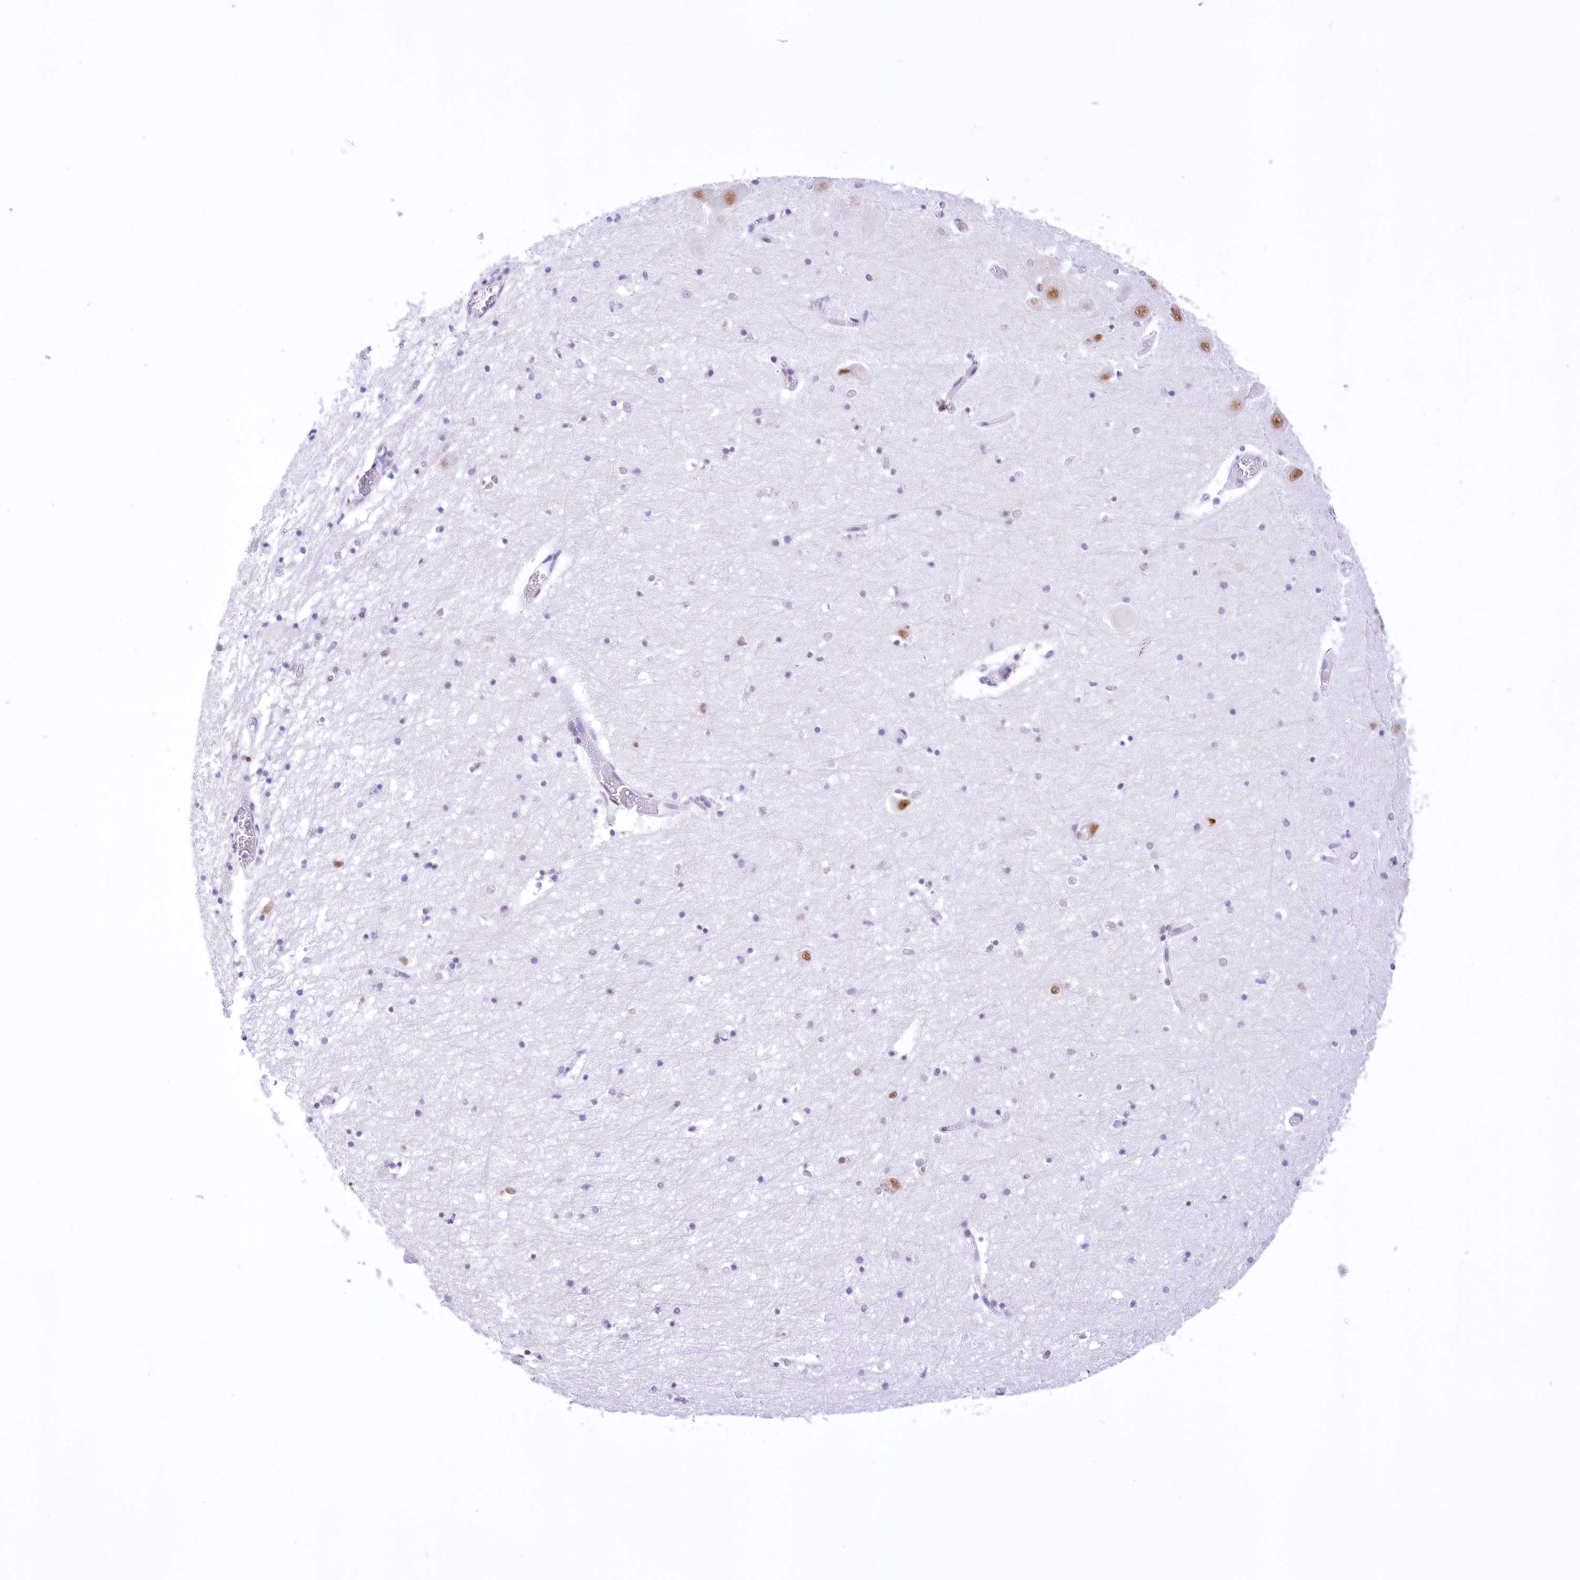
{"staining": {"intensity": "negative", "quantity": "none", "location": "none"}, "tissue": "hippocampus", "cell_type": "Glial cells", "image_type": "normal", "snomed": [{"axis": "morphology", "description": "Normal tissue, NOS"}, {"axis": "topography", "description": "Hippocampus"}], "caption": "Glial cells are negative for brown protein staining in benign hippocampus. The staining is performed using DAB (3,3'-diaminobenzidine) brown chromogen with nuclei counter-stained in using hematoxylin.", "gene": "HNRNPA0", "patient": {"sex": "male", "age": 70}}